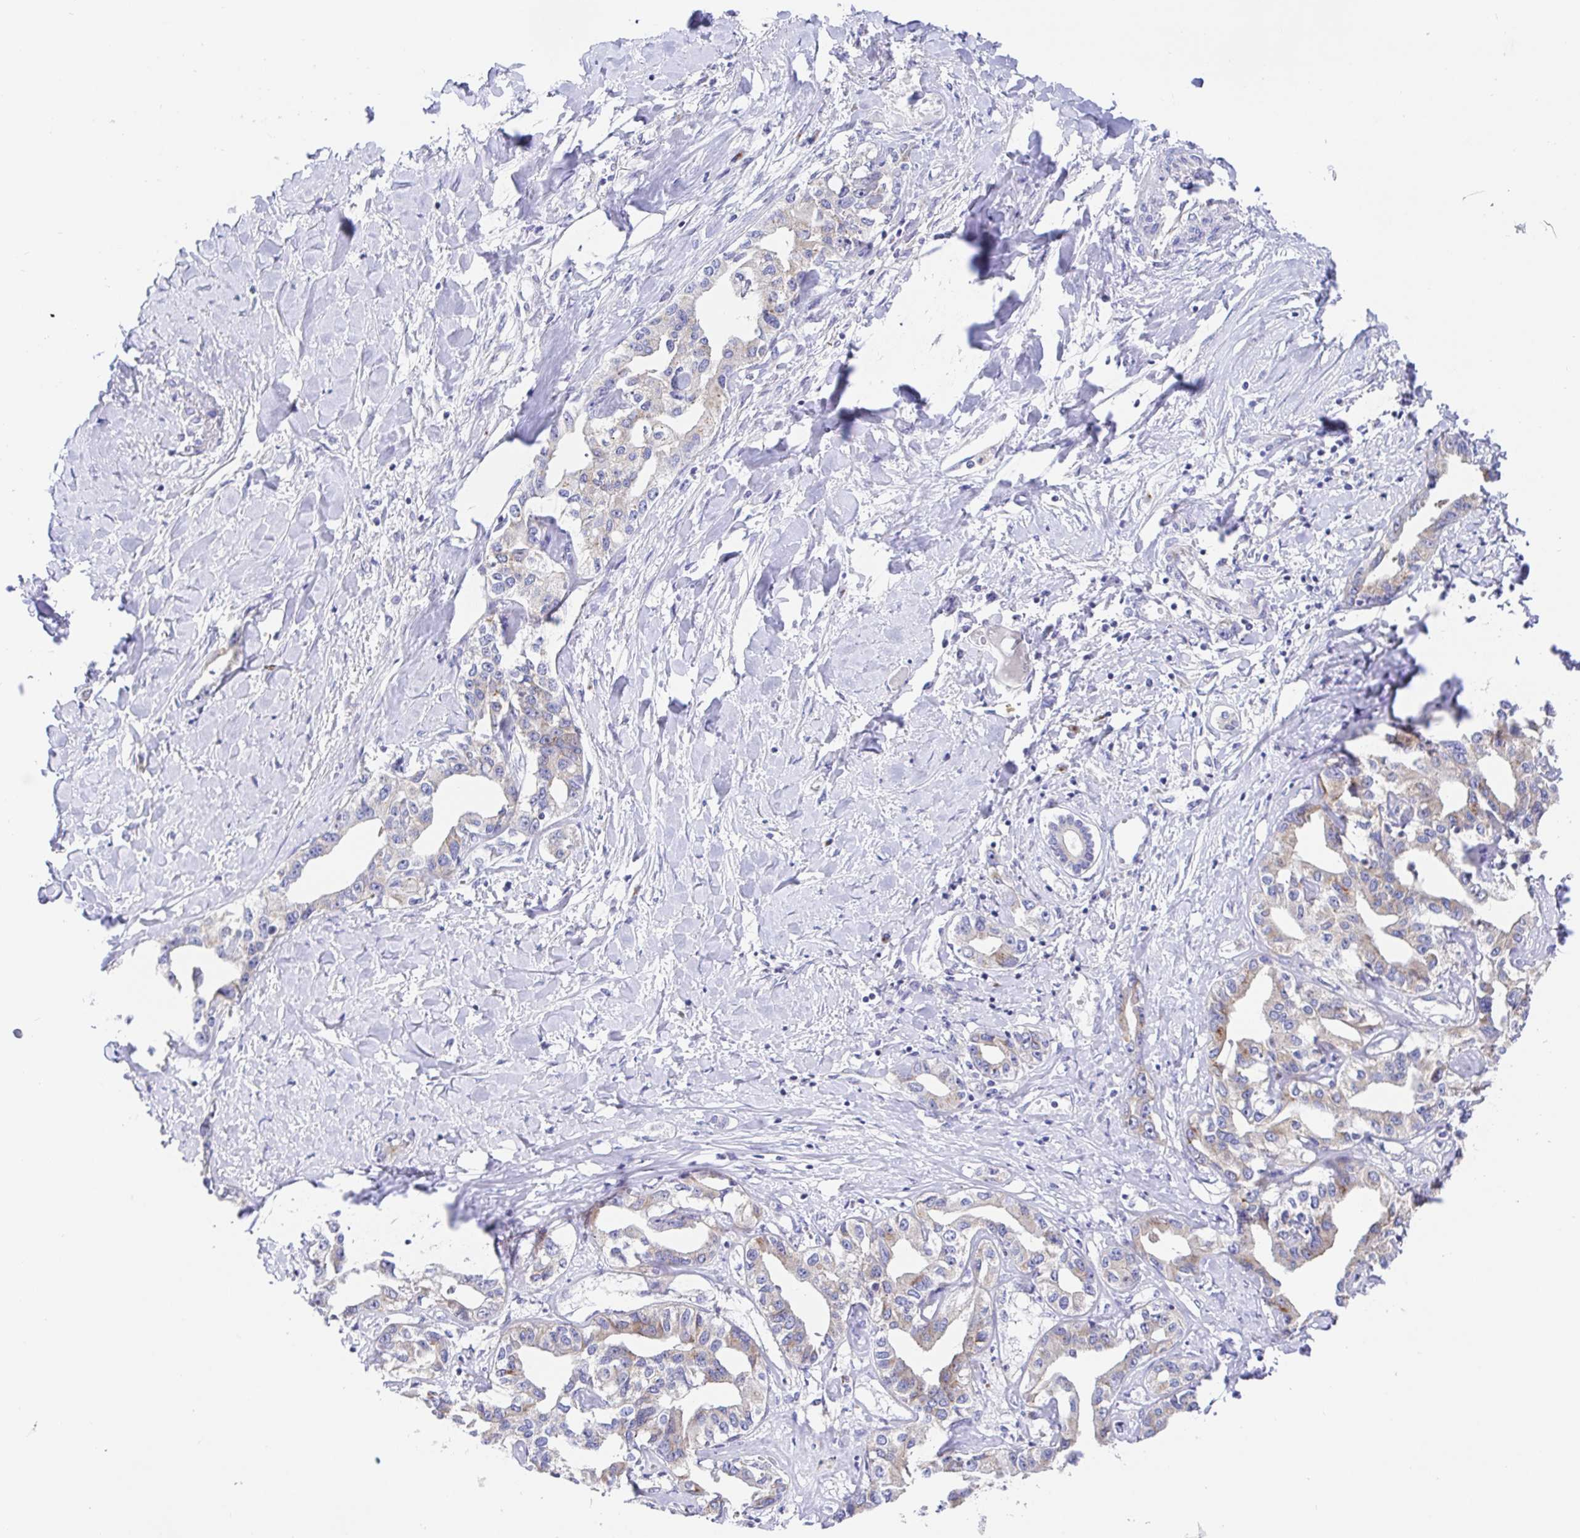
{"staining": {"intensity": "weak", "quantity": "25%-75%", "location": "cytoplasmic/membranous"}, "tissue": "liver cancer", "cell_type": "Tumor cells", "image_type": "cancer", "snomed": [{"axis": "morphology", "description": "Cholangiocarcinoma"}, {"axis": "topography", "description": "Liver"}], "caption": "DAB (3,3'-diaminobenzidine) immunohistochemical staining of human liver cancer displays weak cytoplasmic/membranous protein expression in about 25%-75% of tumor cells.", "gene": "GOLGA1", "patient": {"sex": "male", "age": 59}}